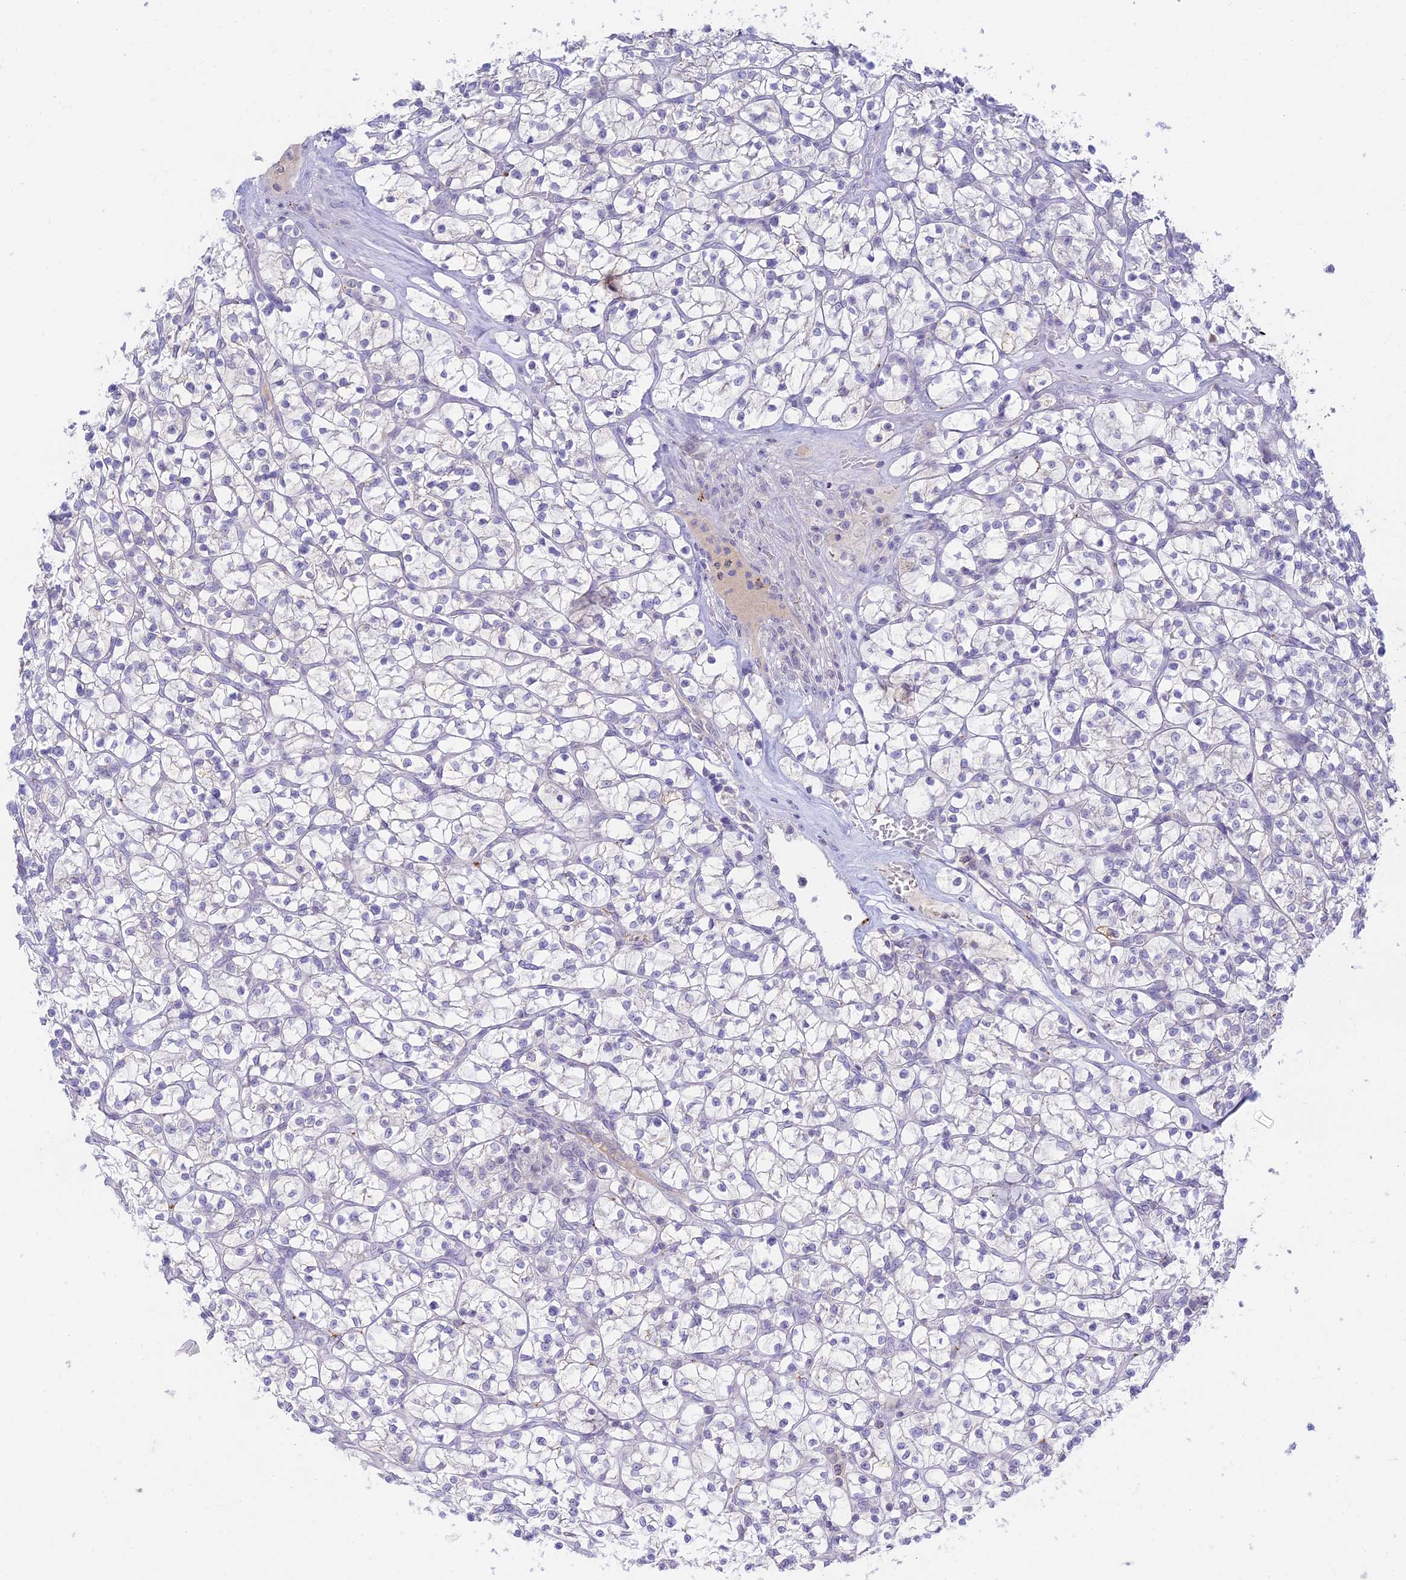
{"staining": {"intensity": "negative", "quantity": "none", "location": "none"}, "tissue": "renal cancer", "cell_type": "Tumor cells", "image_type": "cancer", "snomed": [{"axis": "morphology", "description": "Adenocarcinoma, NOS"}, {"axis": "topography", "description": "Kidney"}], "caption": "Histopathology image shows no protein expression in tumor cells of renal adenocarcinoma tissue. (Immunohistochemistry (ihc), brightfield microscopy, high magnification).", "gene": "TMEM40", "patient": {"sex": "female", "age": 64}}